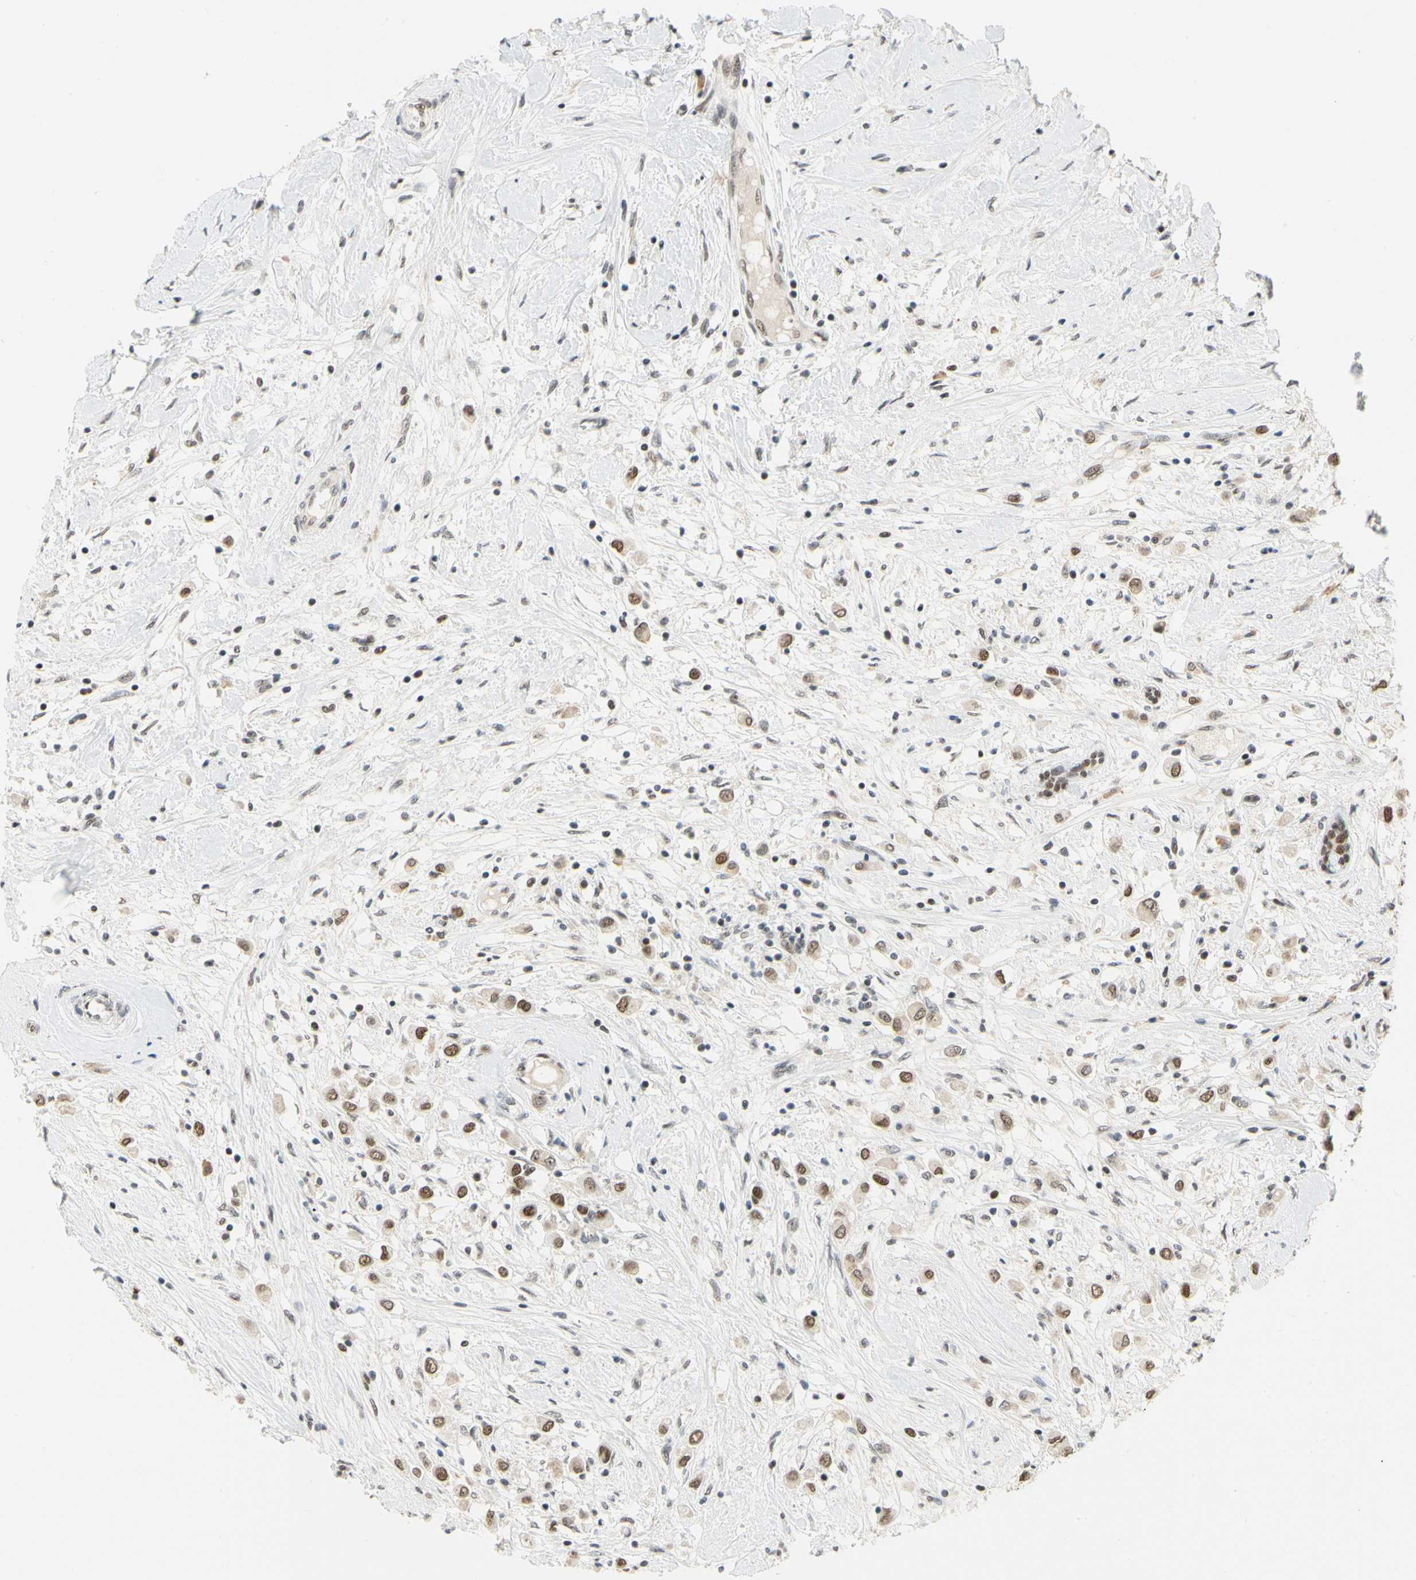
{"staining": {"intensity": "moderate", "quantity": ">75%", "location": "nuclear"}, "tissue": "breast cancer", "cell_type": "Tumor cells", "image_type": "cancer", "snomed": [{"axis": "morphology", "description": "Duct carcinoma"}, {"axis": "topography", "description": "Breast"}], "caption": "IHC image of neoplastic tissue: human infiltrating ductal carcinoma (breast) stained using immunohistochemistry displays medium levels of moderate protein expression localized specifically in the nuclear of tumor cells, appearing as a nuclear brown color.", "gene": "ZSCAN16", "patient": {"sex": "female", "age": 61}}